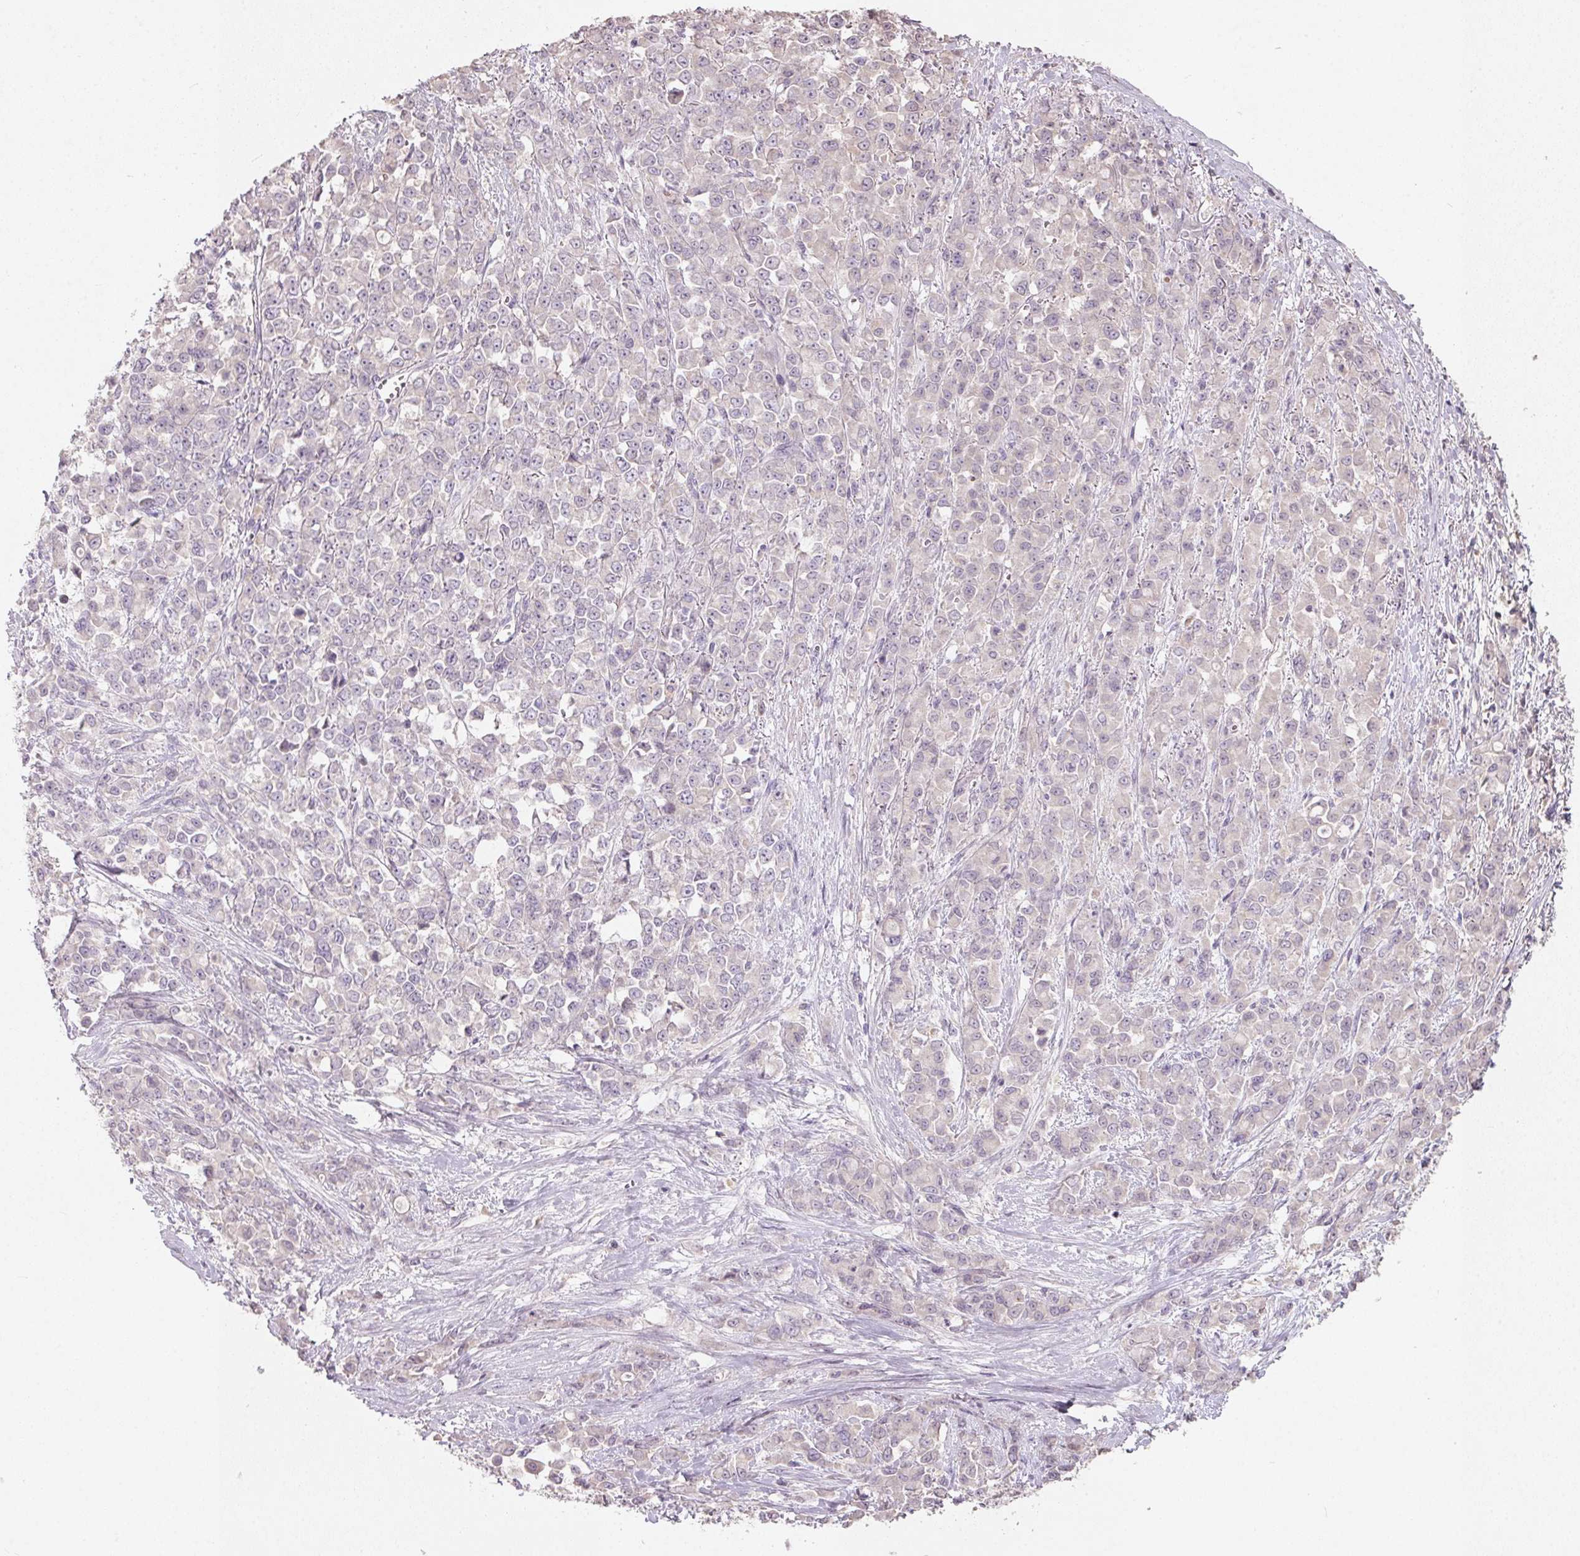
{"staining": {"intensity": "negative", "quantity": "none", "location": "none"}, "tissue": "stomach cancer", "cell_type": "Tumor cells", "image_type": "cancer", "snomed": [{"axis": "morphology", "description": "Adenocarcinoma, NOS"}, {"axis": "topography", "description": "Stomach"}], "caption": "Tumor cells show no significant staining in stomach cancer (adenocarcinoma). (Brightfield microscopy of DAB IHC at high magnification).", "gene": "KCNK15", "patient": {"sex": "female", "age": 76}}